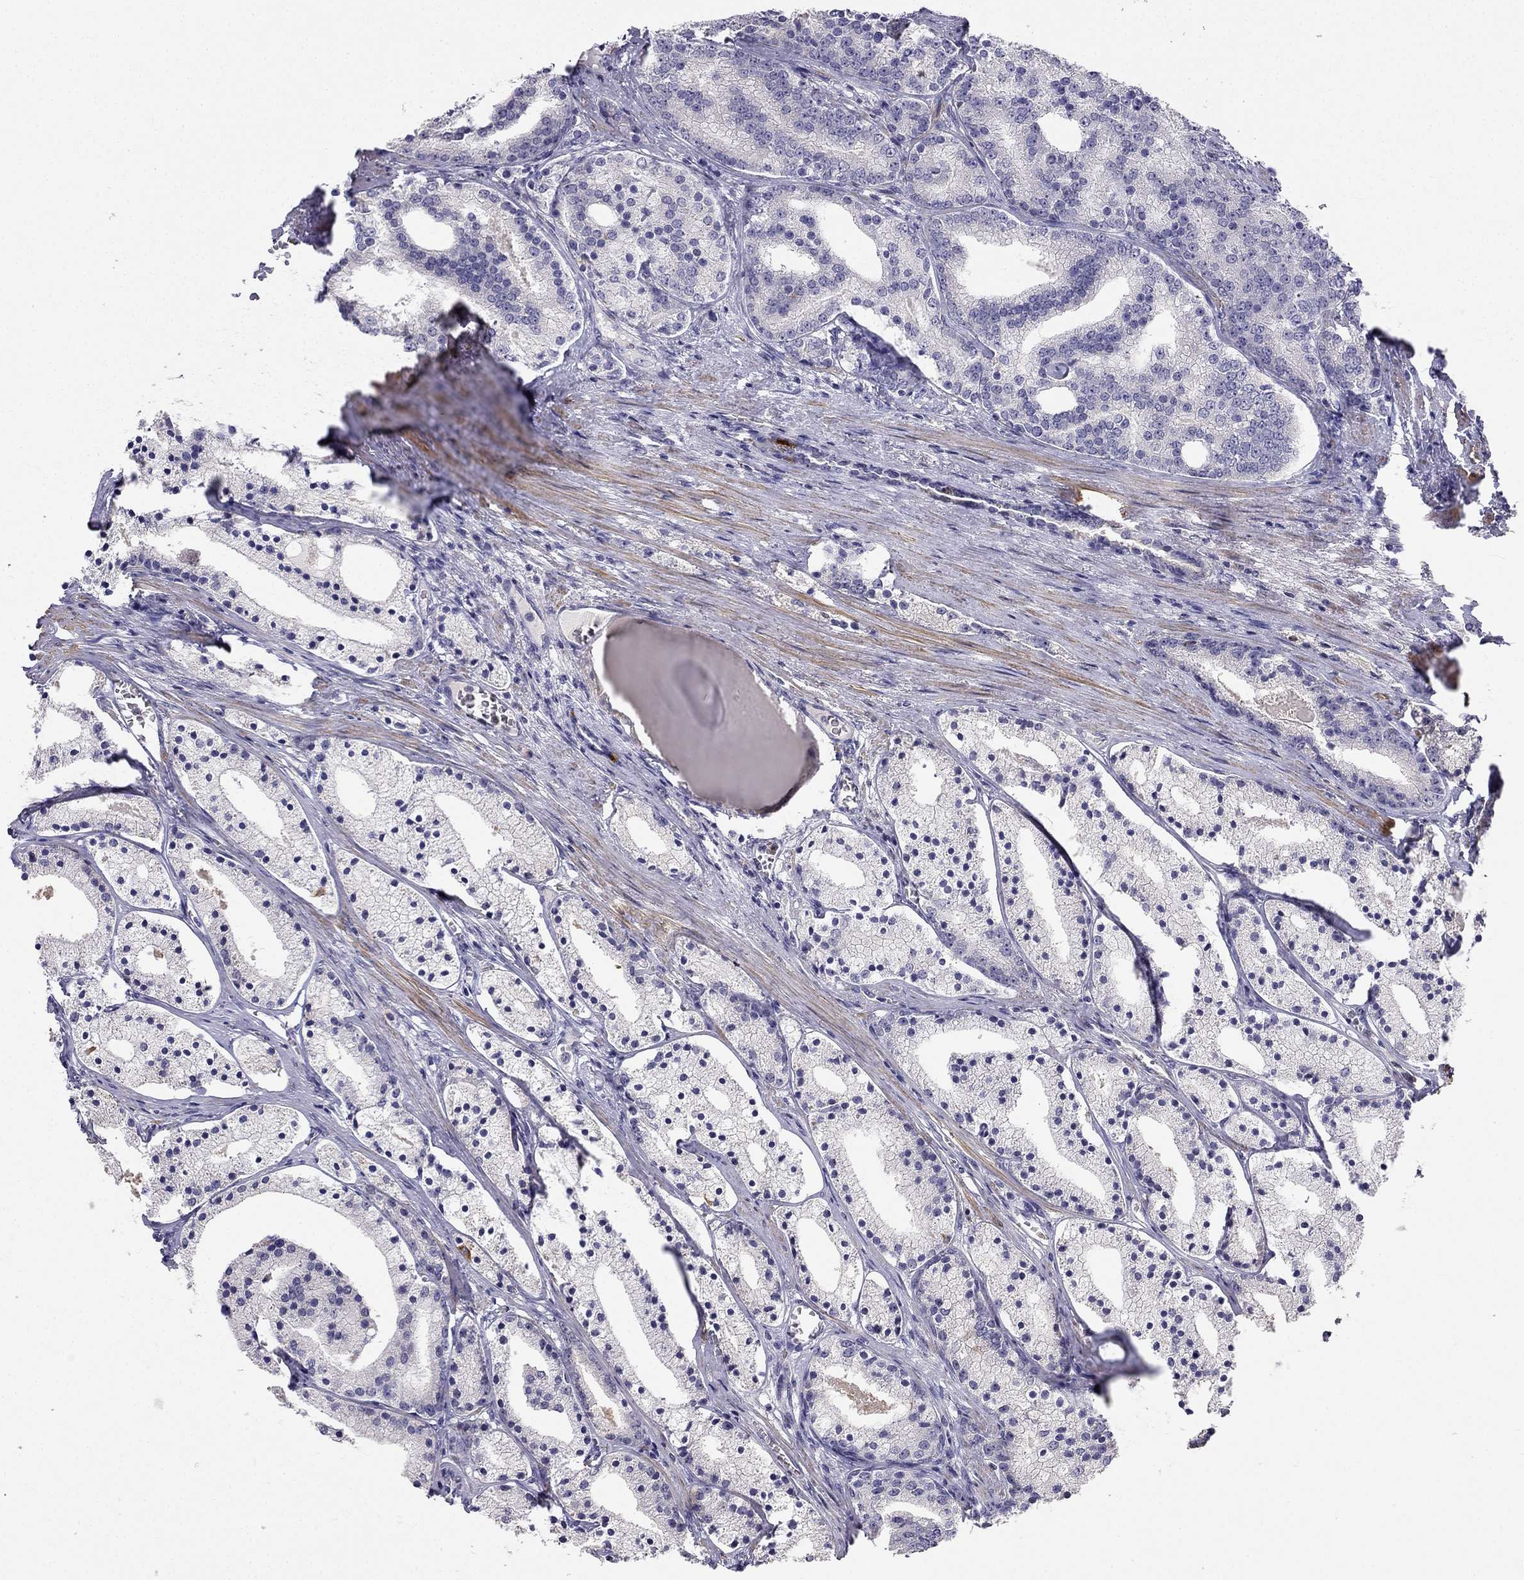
{"staining": {"intensity": "negative", "quantity": "none", "location": "none"}, "tissue": "prostate cancer", "cell_type": "Tumor cells", "image_type": "cancer", "snomed": [{"axis": "morphology", "description": "Adenocarcinoma, NOS"}, {"axis": "topography", "description": "Prostate"}], "caption": "High magnification brightfield microscopy of adenocarcinoma (prostate) stained with DAB (3,3'-diaminobenzidine) (brown) and counterstained with hematoxylin (blue): tumor cells show no significant staining. (DAB IHC with hematoxylin counter stain).", "gene": "C16orf89", "patient": {"sex": "male", "age": 69}}